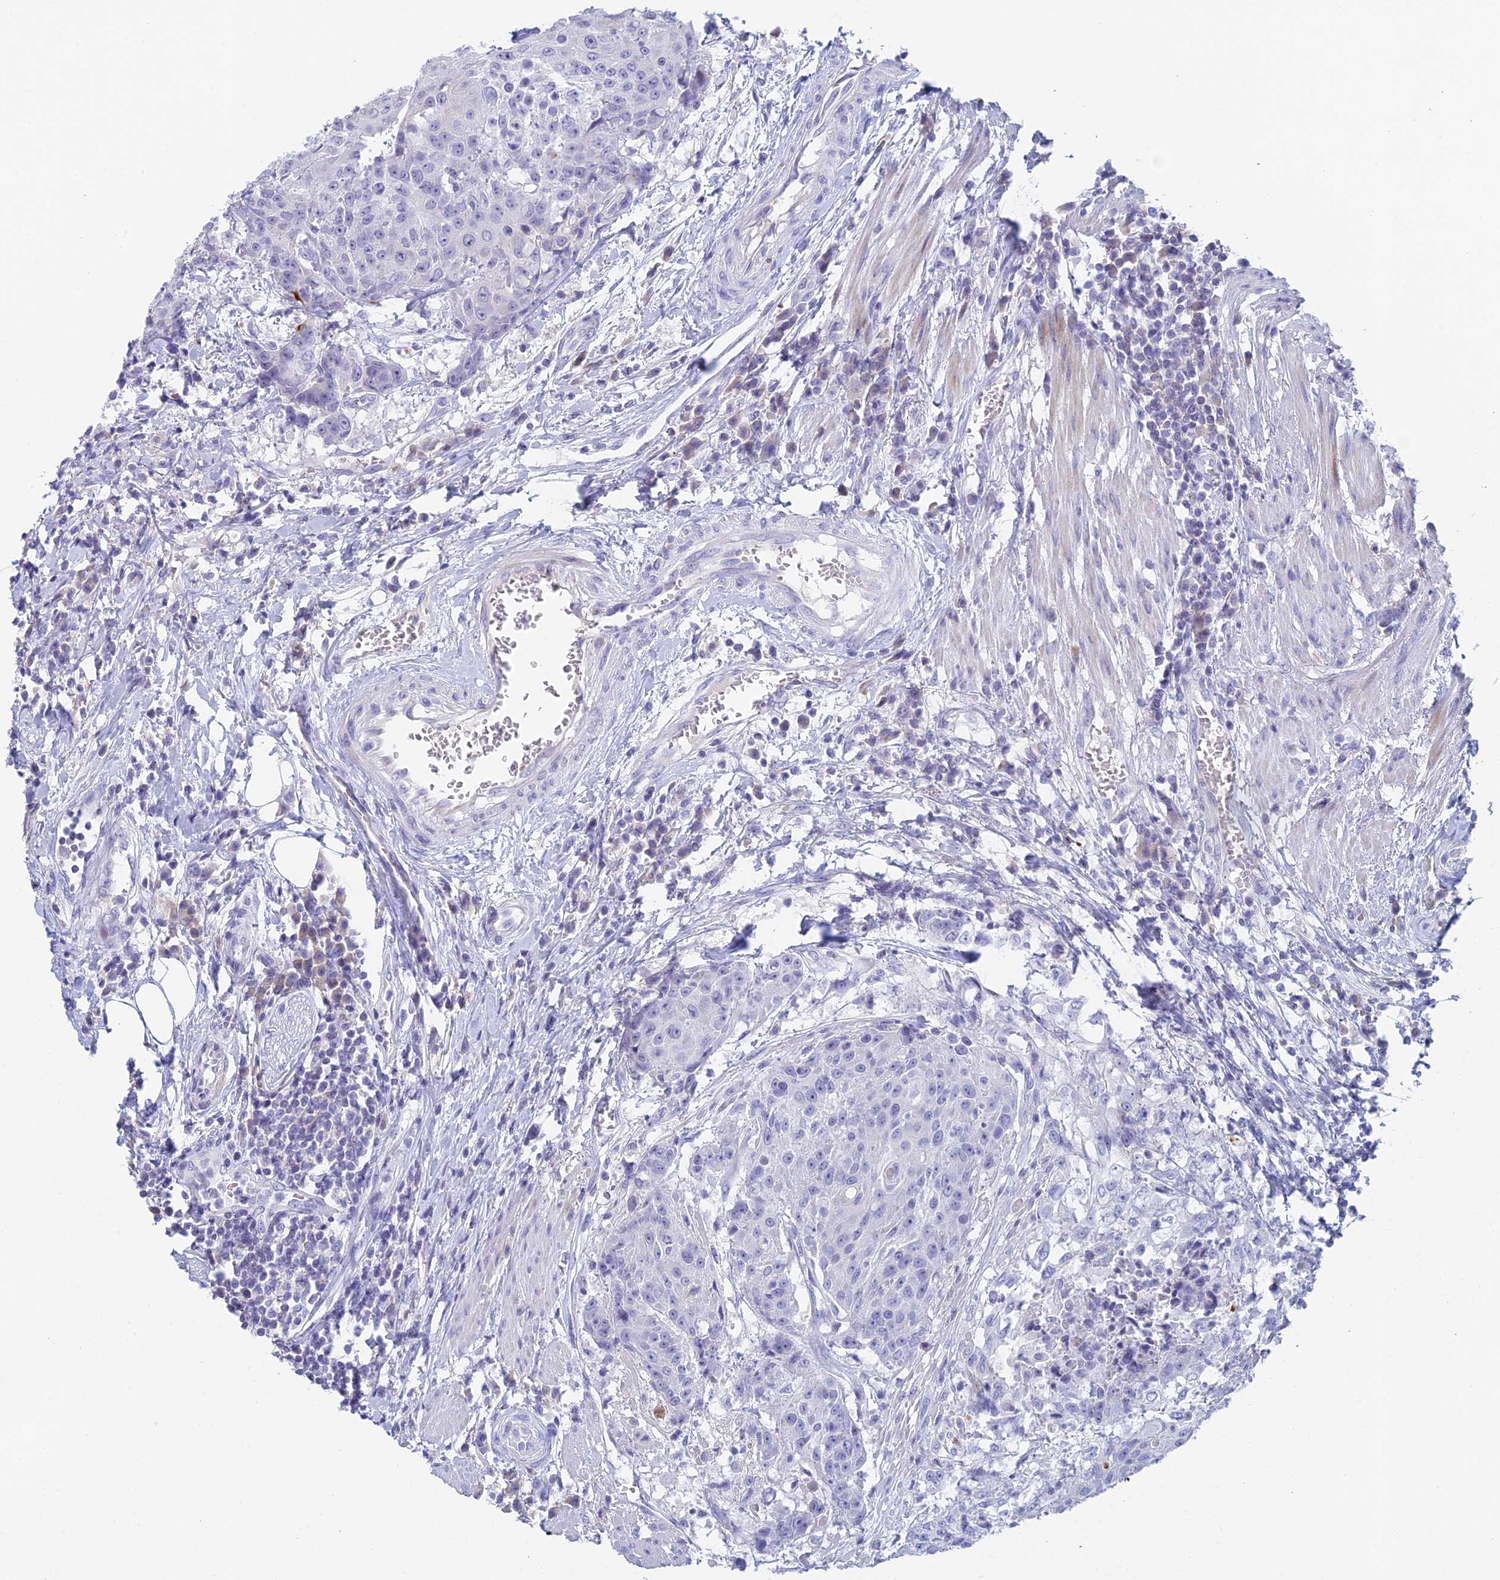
{"staining": {"intensity": "negative", "quantity": "none", "location": "none"}, "tissue": "urothelial cancer", "cell_type": "Tumor cells", "image_type": "cancer", "snomed": [{"axis": "morphology", "description": "Urothelial carcinoma, High grade"}, {"axis": "topography", "description": "Urinary bladder"}], "caption": "The micrograph demonstrates no staining of tumor cells in high-grade urothelial carcinoma. (Brightfield microscopy of DAB (3,3'-diaminobenzidine) IHC at high magnification).", "gene": "REXO5", "patient": {"sex": "female", "age": 63}}